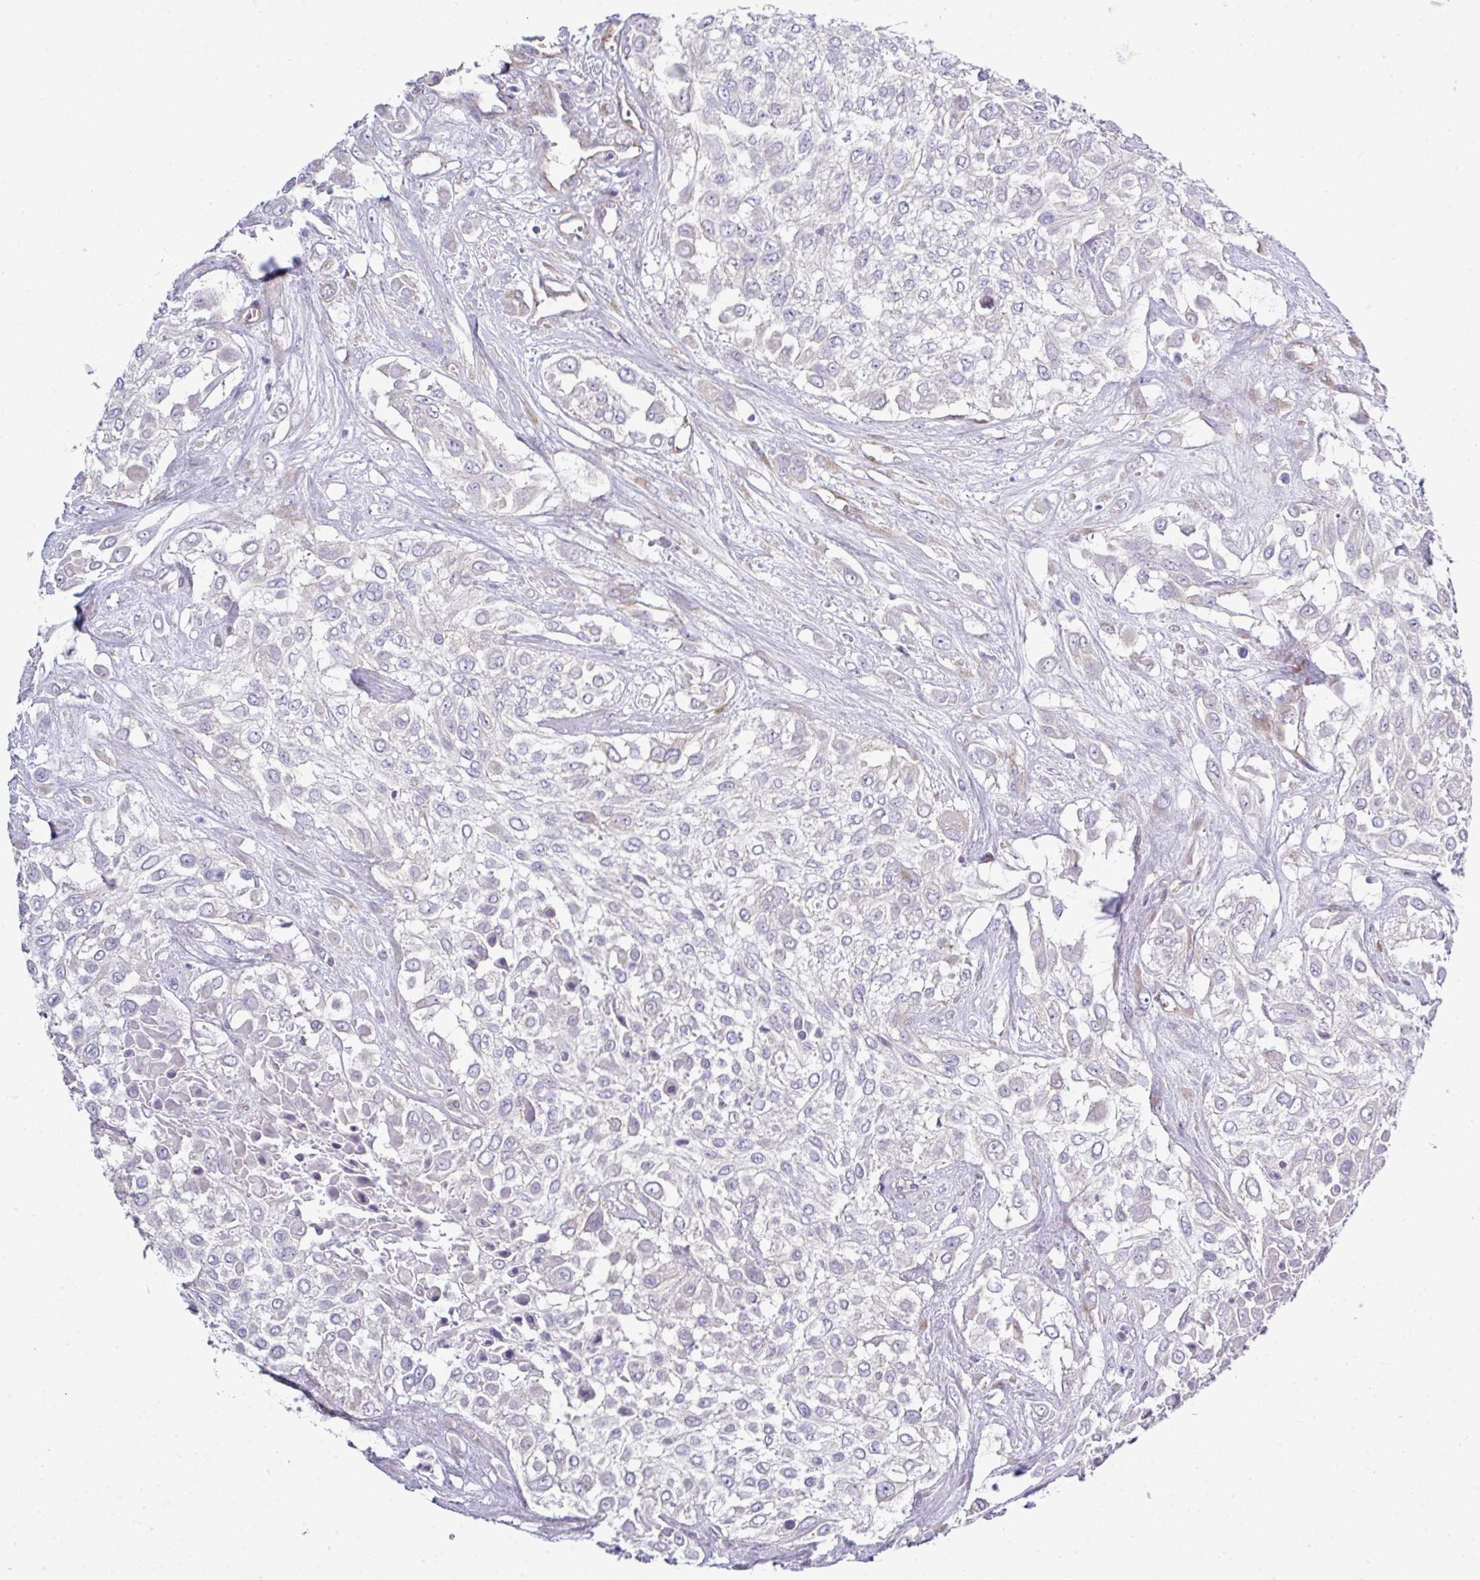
{"staining": {"intensity": "negative", "quantity": "none", "location": "none"}, "tissue": "urothelial cancer", "cell_type": "Tumor cells", "image_type": "cancer", "snomed": [{"axis": "morphology", "description": "Urothelial carcinoma, High grade"}, {"axis": "topography", "description": "Urinary bladder"}], "caption": "Immunohistochemical staining of urothelial cancer exhibits no significant staining in tumor cells.", "gene": "ABCC5", "patient": {"sex": "male", "age": 57}}